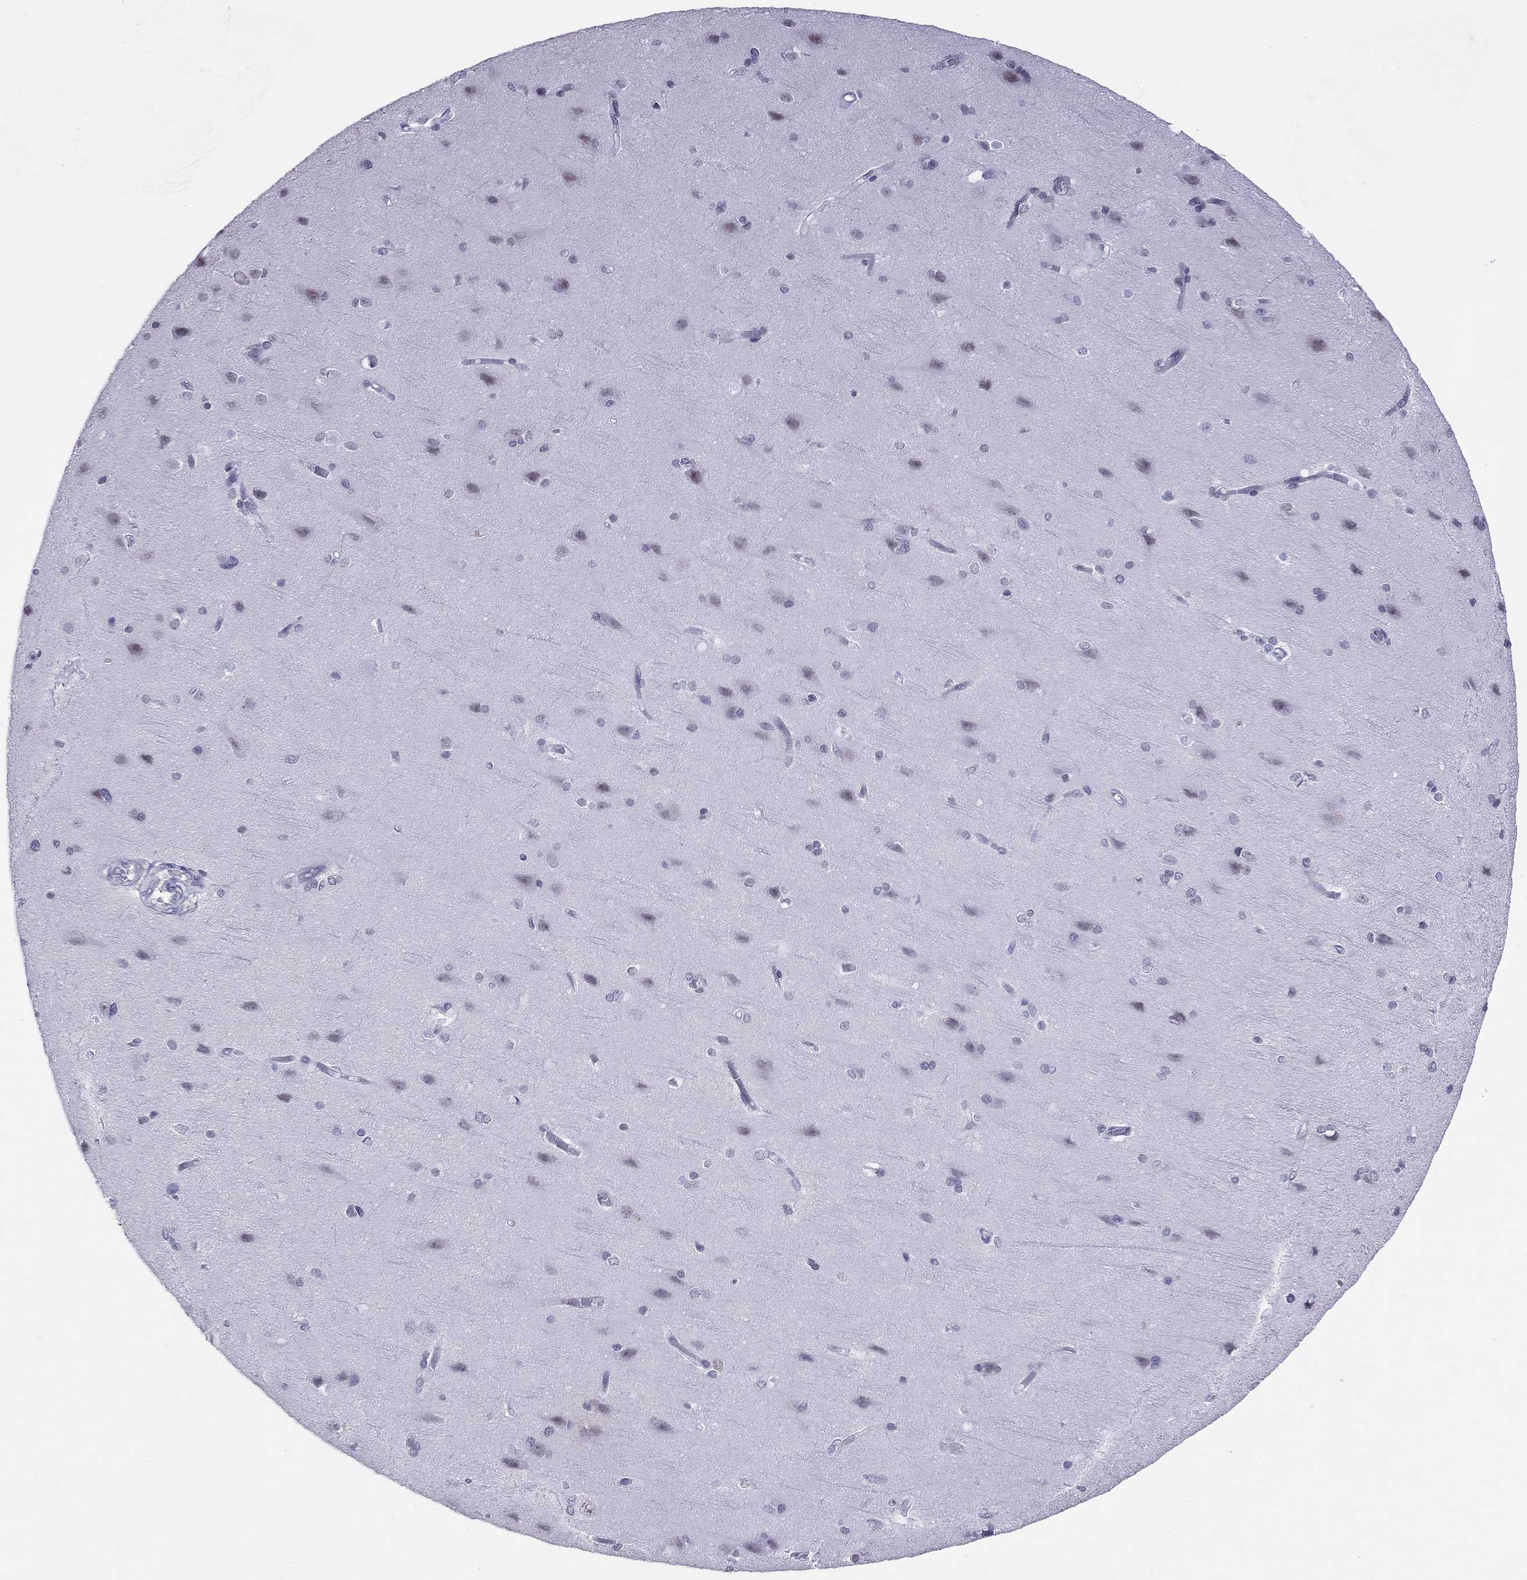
{"staining": {"intensity": "negative", "quantity": "none", "location": "none"}, "tissue": "cerebral cortex", "cell_type": "Endothelial cells", "image_type": "normal", "snomed": [{"axis": "morphology", "description": "Normal tissue, NOS"}, {"axis": "topography", "description": "Cerebral cortex"}], "caption": "Micrograph shows no significant protein staining in endothelial cells of benign cerebral cortex.", "gene": "JHY", "patient": {"sex": "male", "age": 37}}